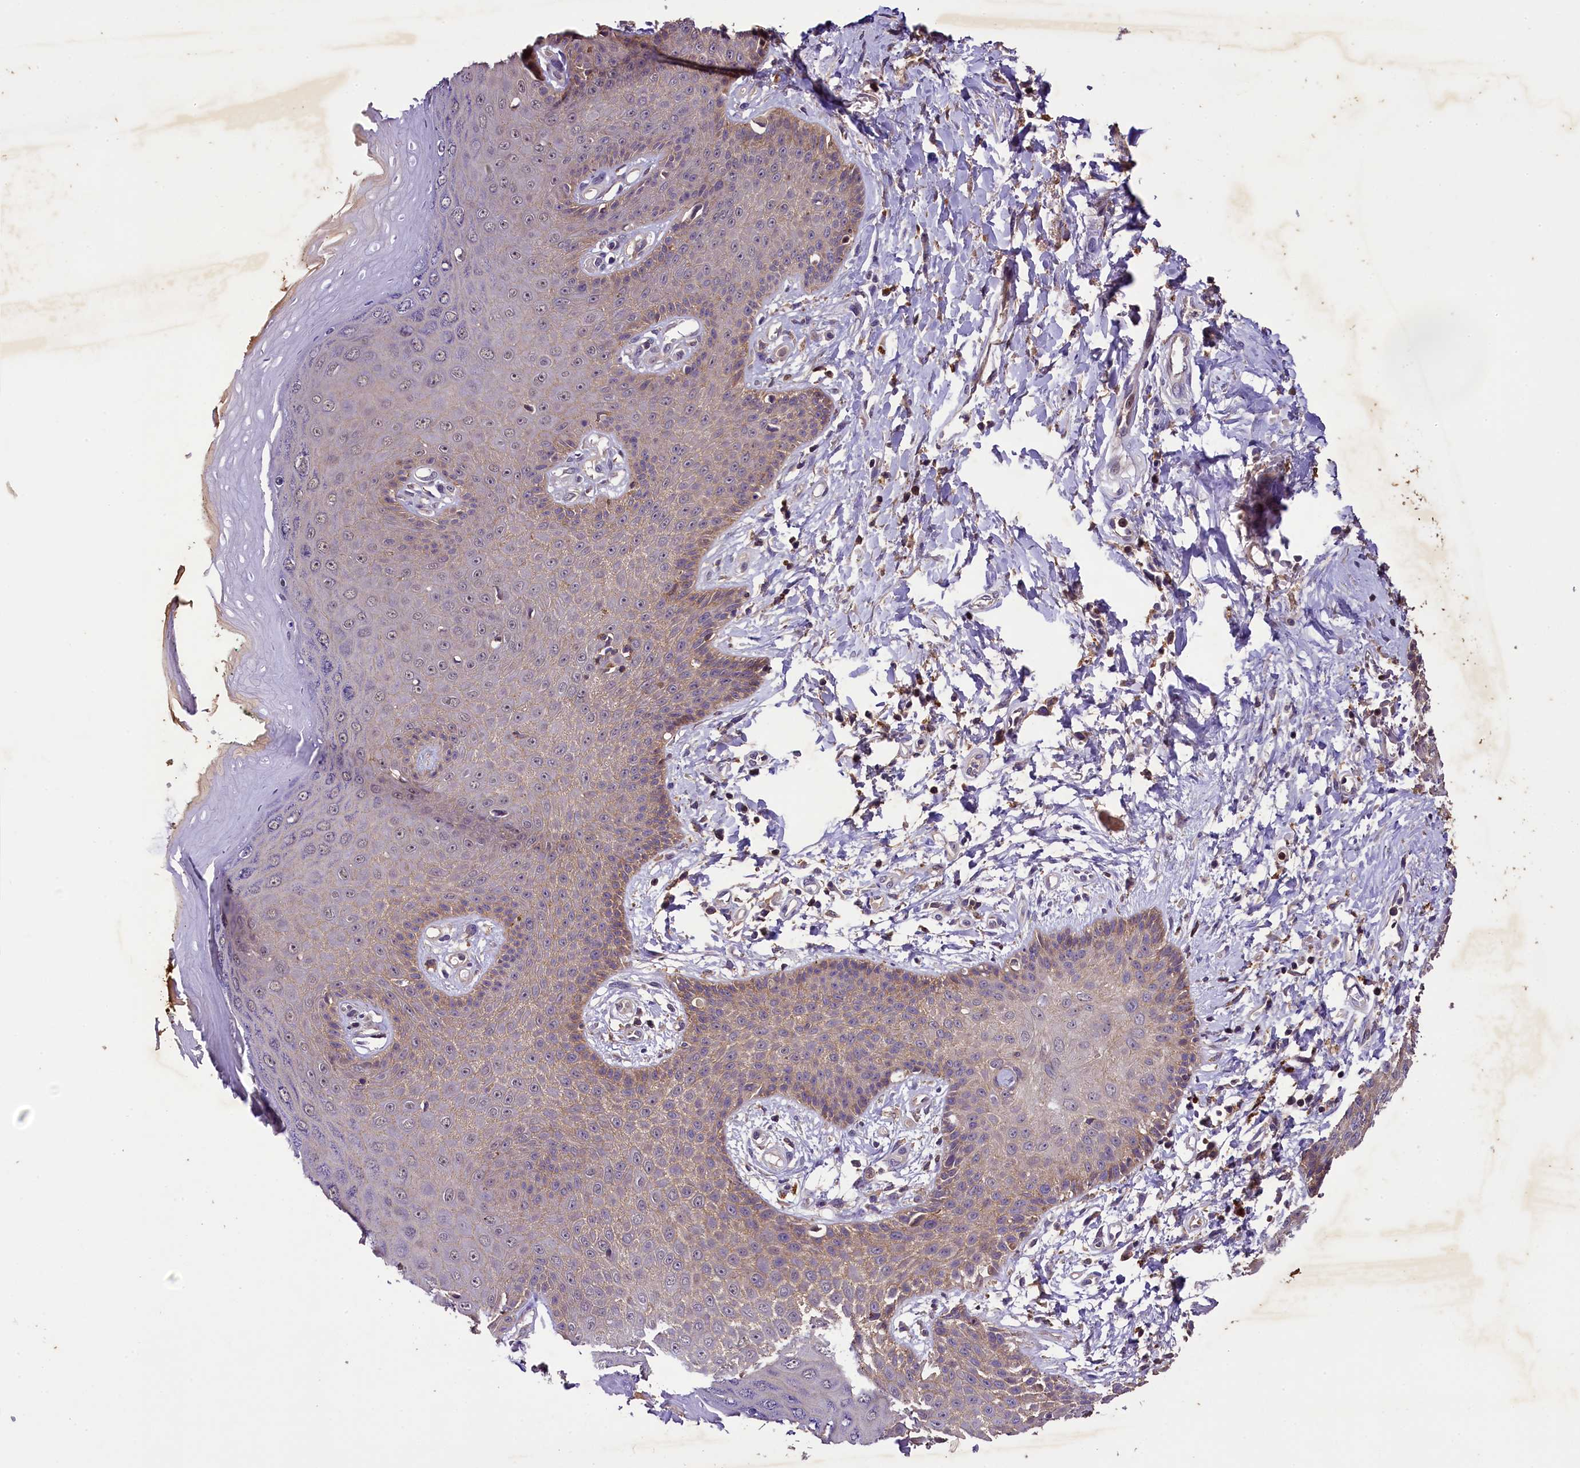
{"staining": {"intensity": "strong", "quantity": "<25%", "location": "cytoplasmic/membranous"}, "tissue": "skin", "cell_type": "Epidermal cells", "image_type": "normal", "snomed": [{"axis": "morphology", "description": "Normal tissue, NOS"}, {"axis": "topography", "description": "Anal"}], "caption": "Epidermal cells show medium levels of strong cytoplasmic/membranous expression in about <25% of cells in benign human skin. Ihc stains the protein in brown and the nuclei are stained blue.", "gene": "PLXNB1", "patient": {"sex": "male", "age": 78}}